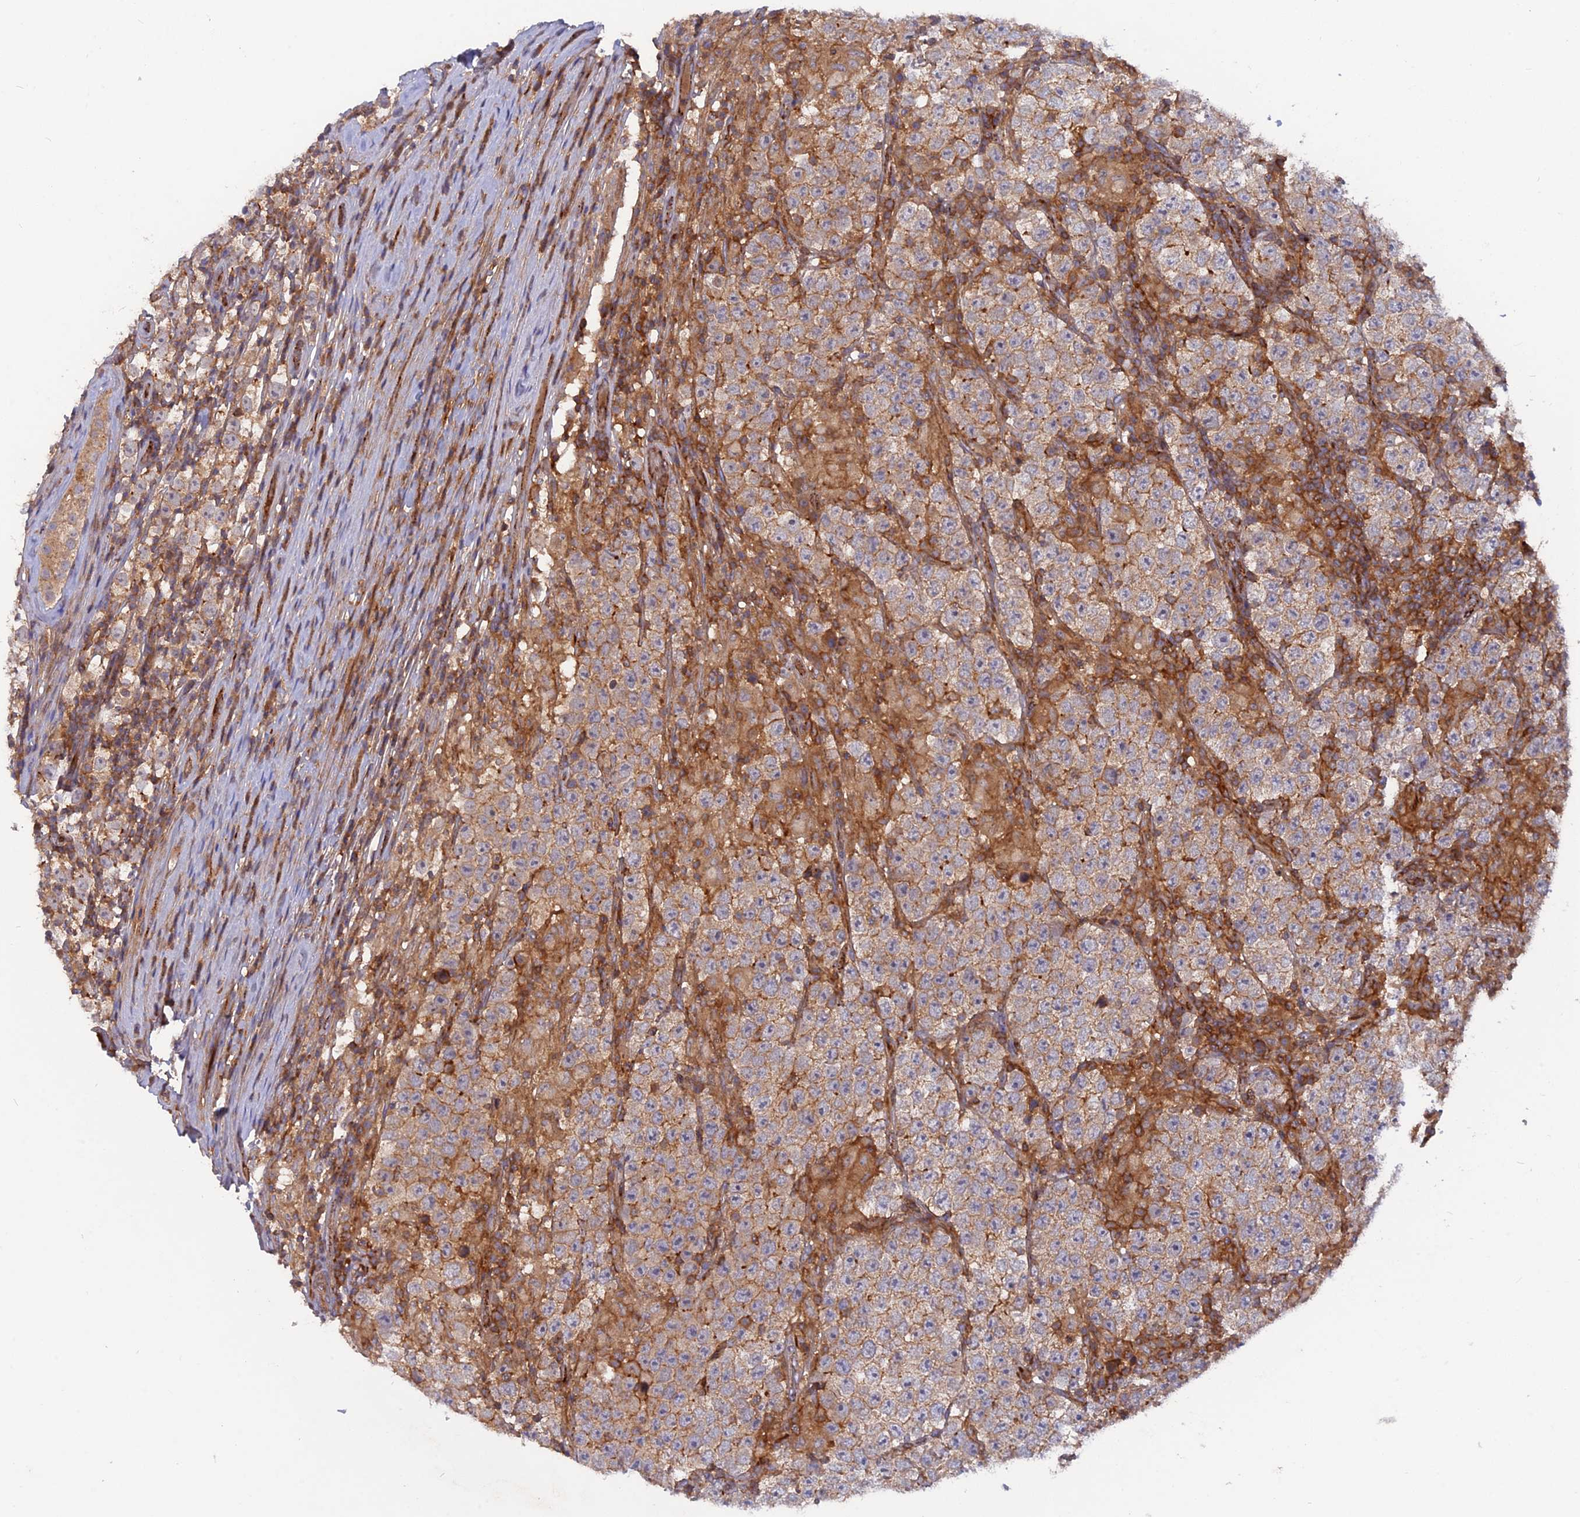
{"staining": {"intensity": "negative", "quantity": "none", "location": "none"}, "tissue": "testis cancer", "cell_type": "Tumor cells", "image_type": "cancer", "snomed": [{"axis": "morphology", "description": "Normal tissue, NOS"}, {"axis": "morphology", "description": "Urothelial carcinoma, High grade"}, {"axis": "morphology", "description": "Seminoma, NOS"}, {"axis": "morphology", "description": "Carcinoma, Embryonal, NOS"}, {"axis": "topography", "description": "Urinary bladder"}, {"axis": "topography", "description": "Testis"}], "caption": "IHC image of testis cancer stained for a protein (brown), which displays no positivity in tumor cells. The staining is performed using DAB brown chromogen with nuclei counter-stained in using hematoxylin.", "gene": "CPNE7", "patient": {"sex": "male", "age": 41}}